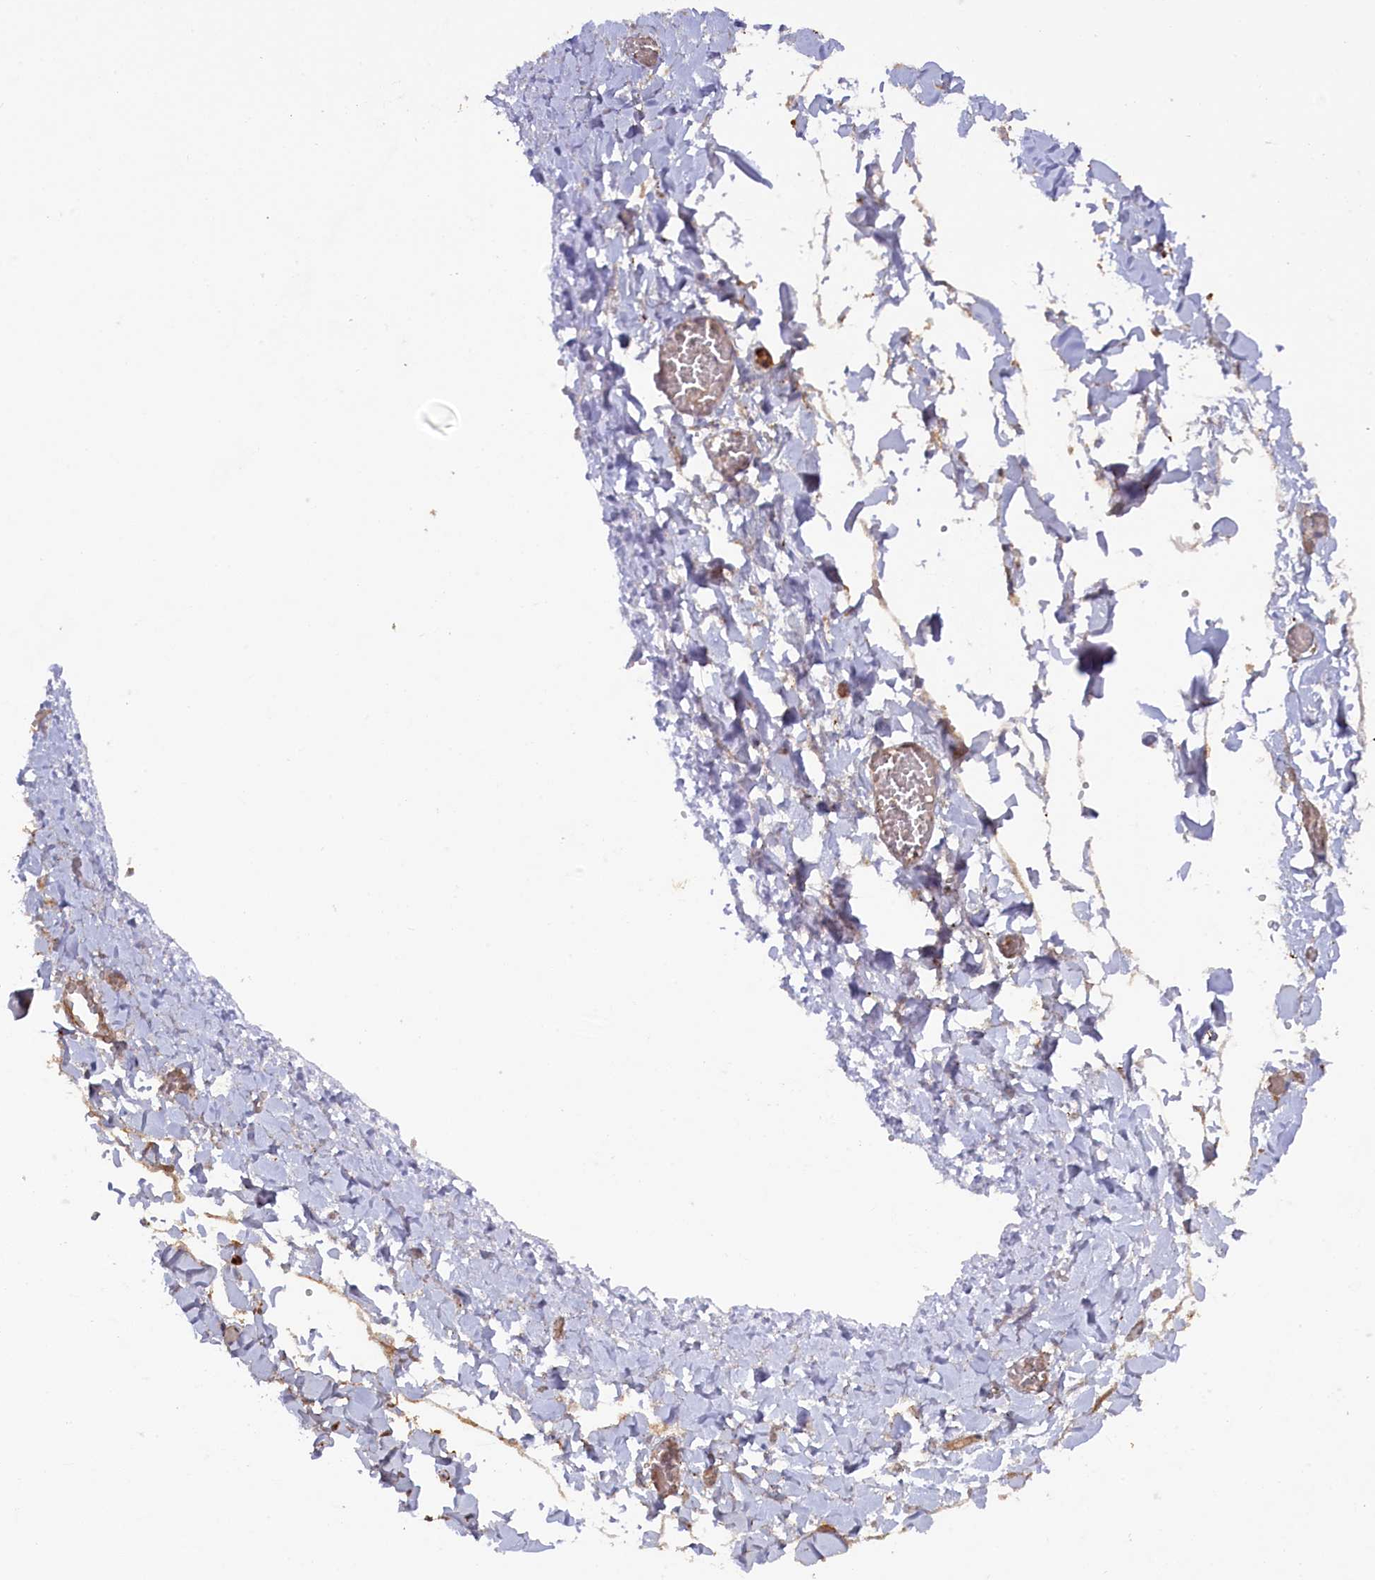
{"staining": {"intensity": "moderate", "quantity": ">75%", "location": "cytoplasmic/membranous"}, "tissue": "adipose tissue", "cell_type": "Adipocytes", "image_type": "normal", "snomed": [{"axis": "morphology", "description": "Normal tissue, NOS"}, {"axis": "topography", "description": "Gallbladder"}, {"axis": "topography", "description": "Peripheral nerve tissue"}], "caption": "Protein staining of normal adipose tissue demonstrates moderate cytoplasmic/membranous staining in about >75% of adipocytes.", "gene": "POGLUT3", "patient": {"sex": "male", "age": 38}}